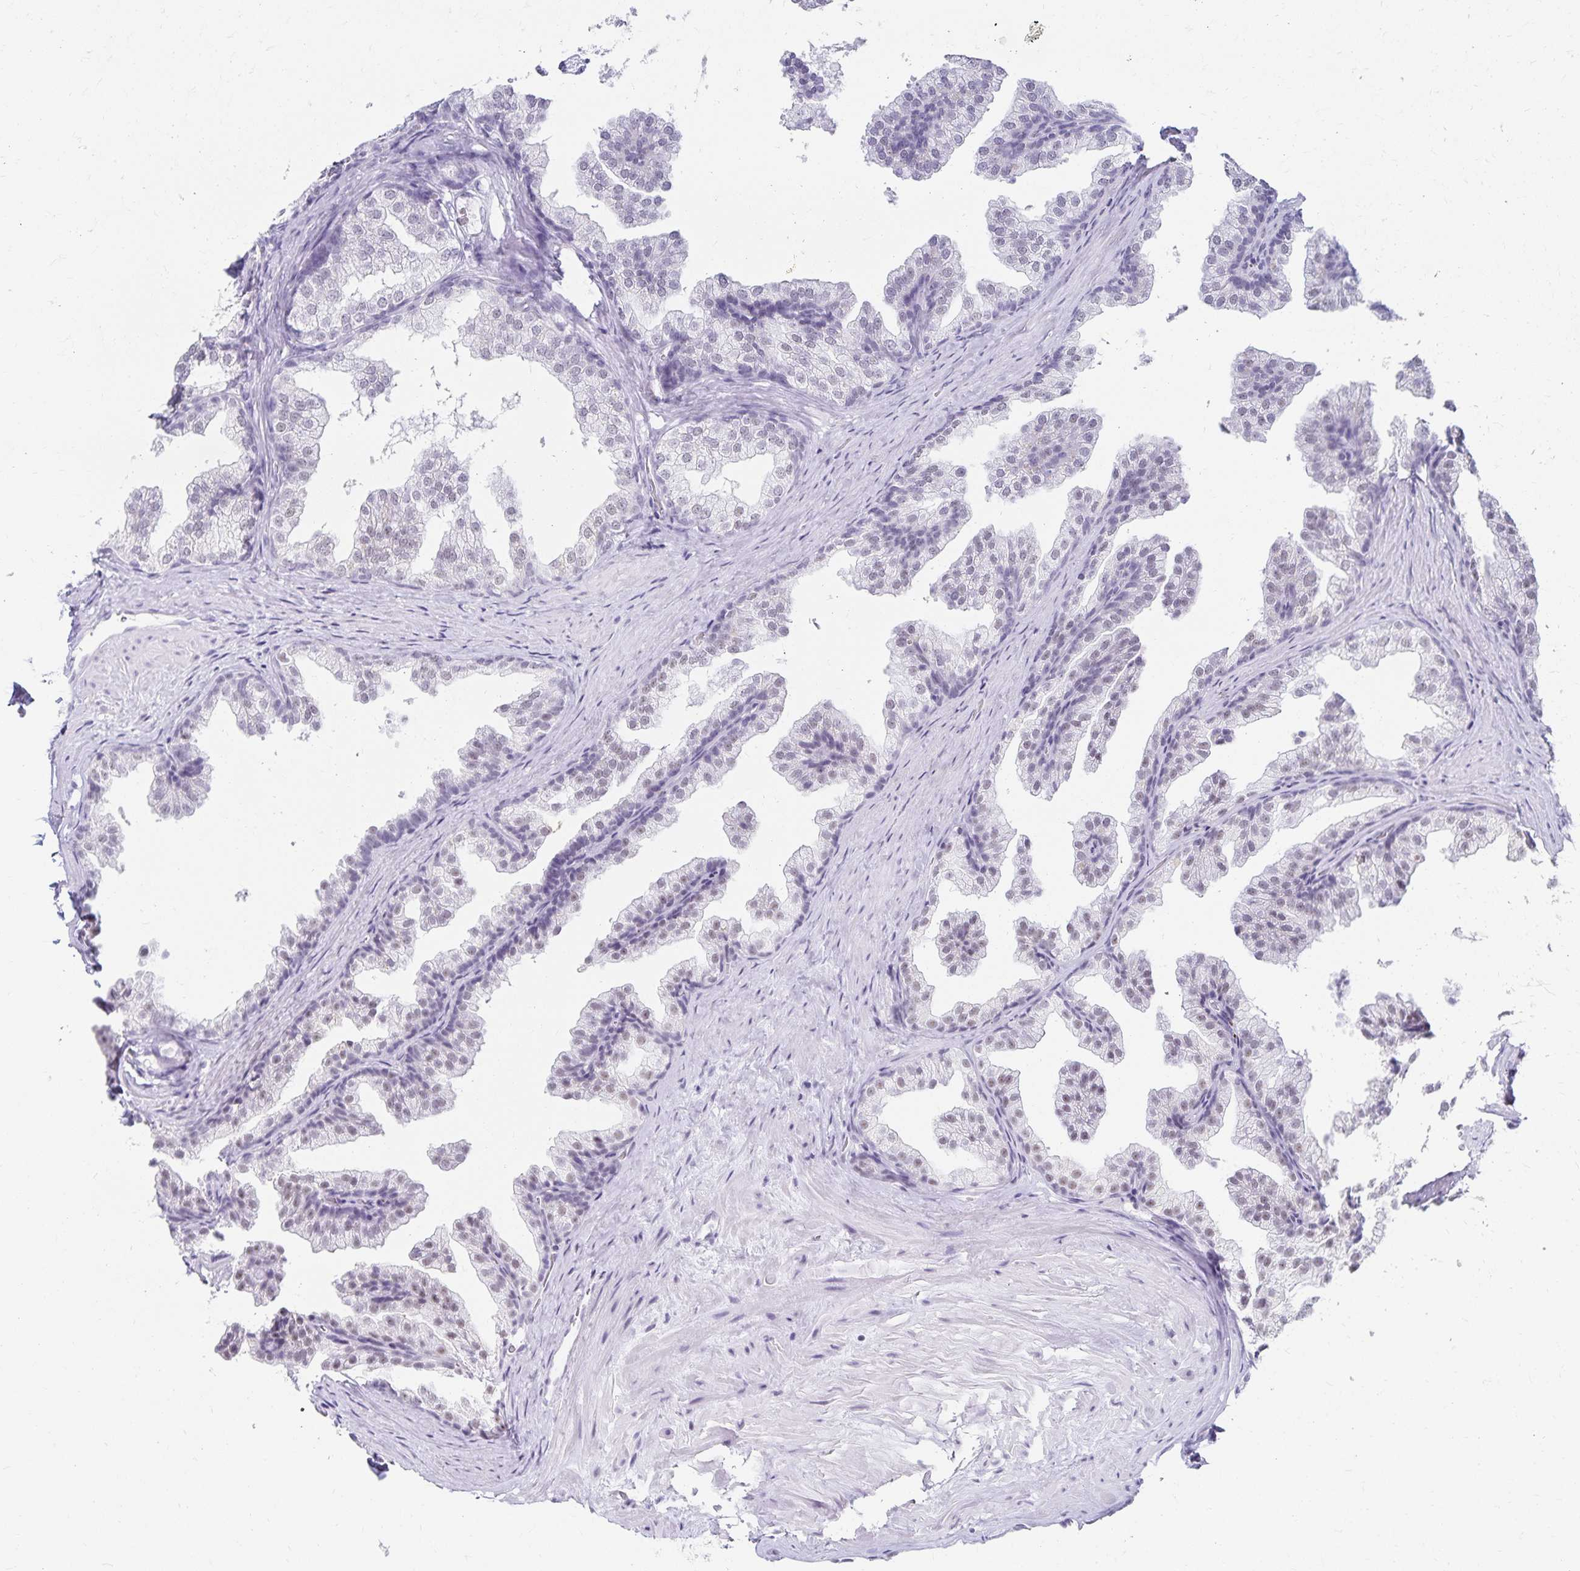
{"staining": {"intensity": "negative", "quantity": "none", "location": "none"}, "tissue": "prostate", "cell_type": "Glandular cells", "image_type": "normal", "snomed": [{"axis": "morphology", "description": "Normal tissue, NOS"}, {"axis": "topography", "description": "Prostate"}], "caption": "DAB (3,3'-diaminobenzidine) immunohistochemical staining of benign prostate exhibits no significant positivity in glandular cells.", "gene": "C20orf85", "patient": {"sex": "male", "age": 37}}